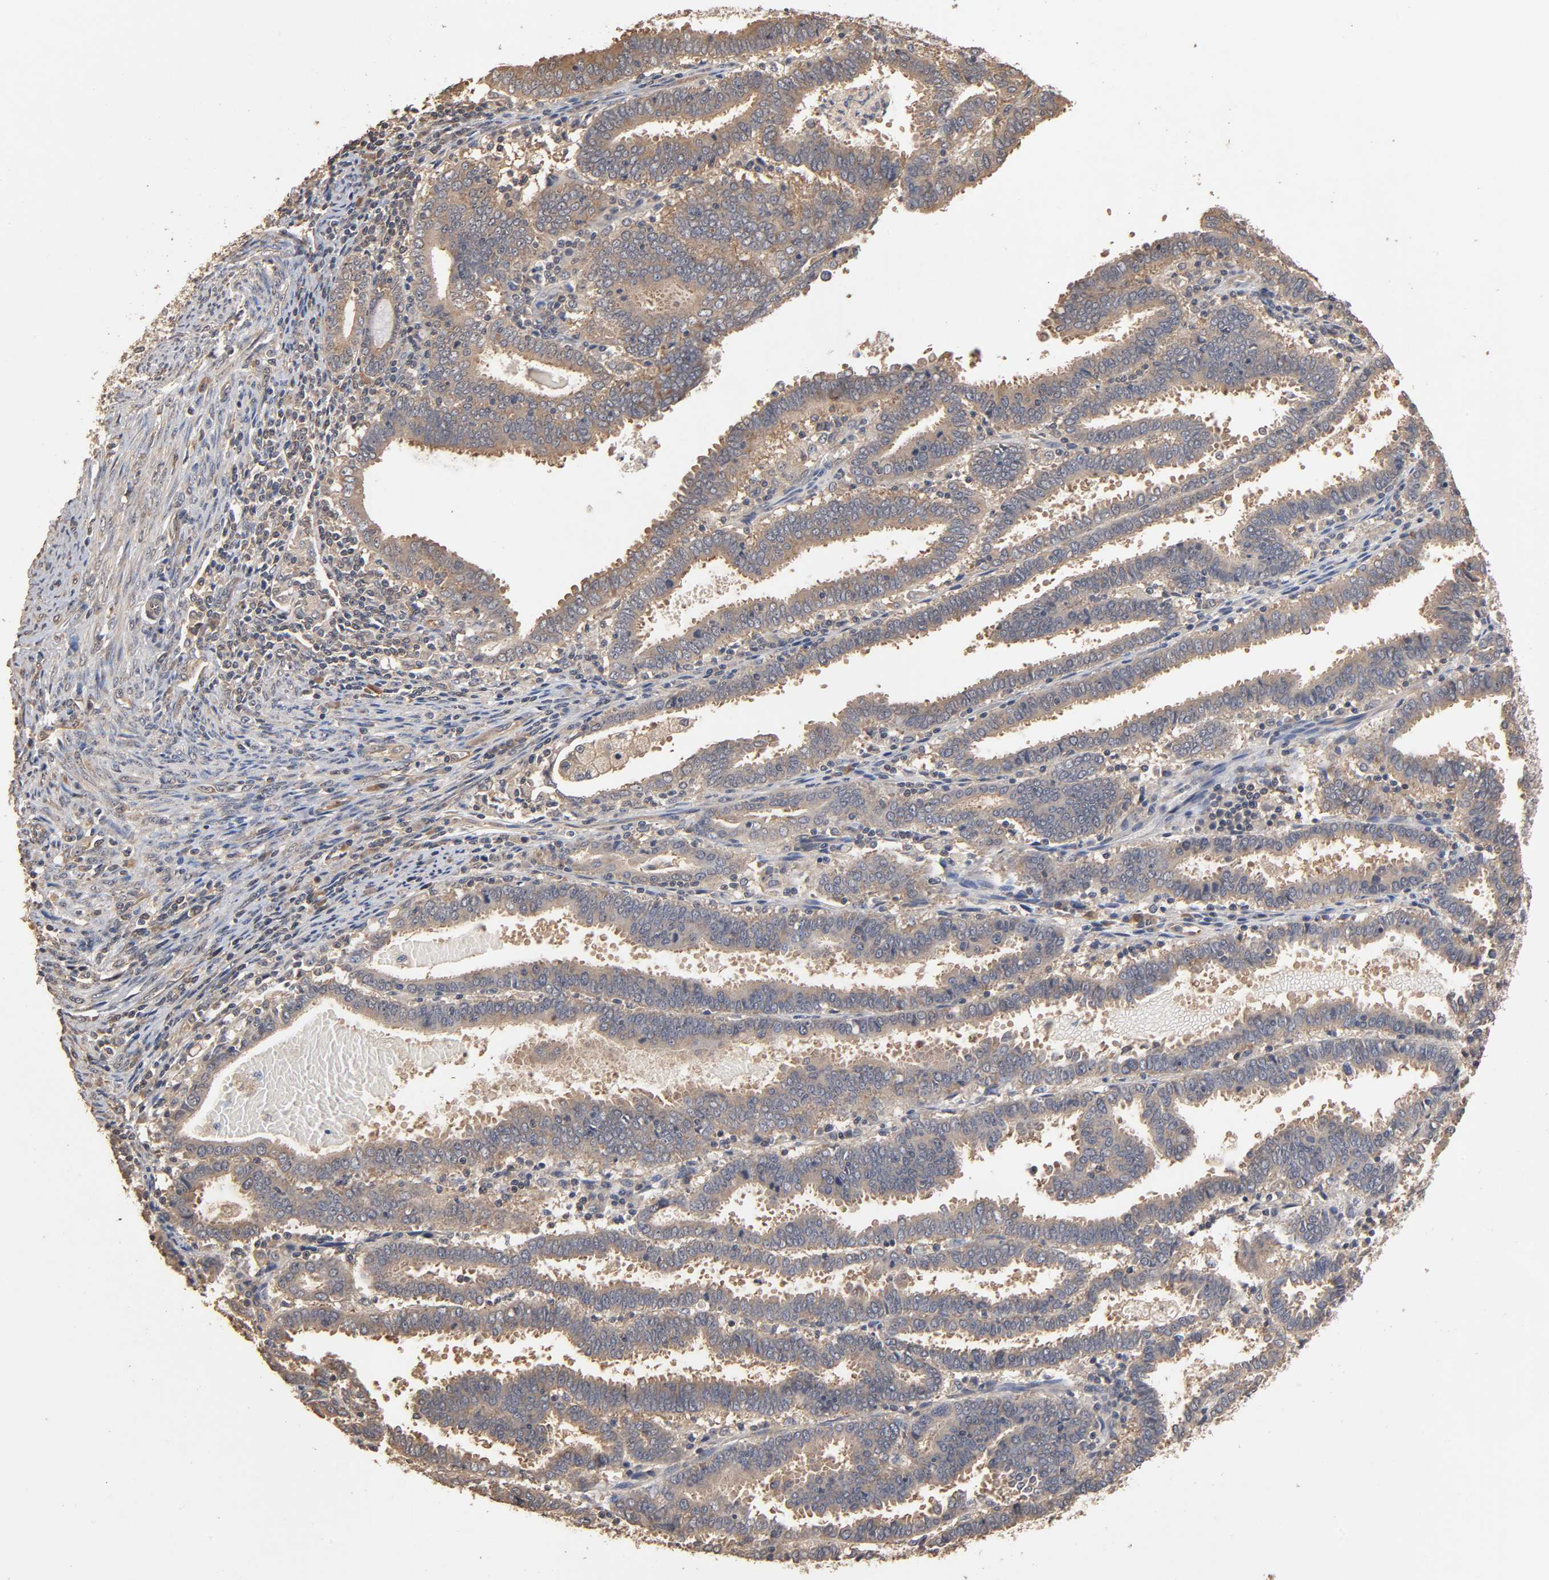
{"staining": {"intensity": "weak", "quantity": ">75%", "location": "cytoplasmic/membranous"}, "tissue": "endometrial cancer", "cell_type": "Tumor cells", "image_type": "cancer", "snomed": [{"axis": "morphology", "description": "Adenocarcinoma, NOS"}, {"axis": "topography", "description": "Uterus"}], "caption": "This histopathology image reveals immunohistochemistry (IHC) staining of endometrial cancer (adenocarcinoma), with low weak cytoplasmic/membranous staining in about >75% of tumor cells.", "gene": "ARHGEF7", "patient": {"sex": "female", "age": 83}}